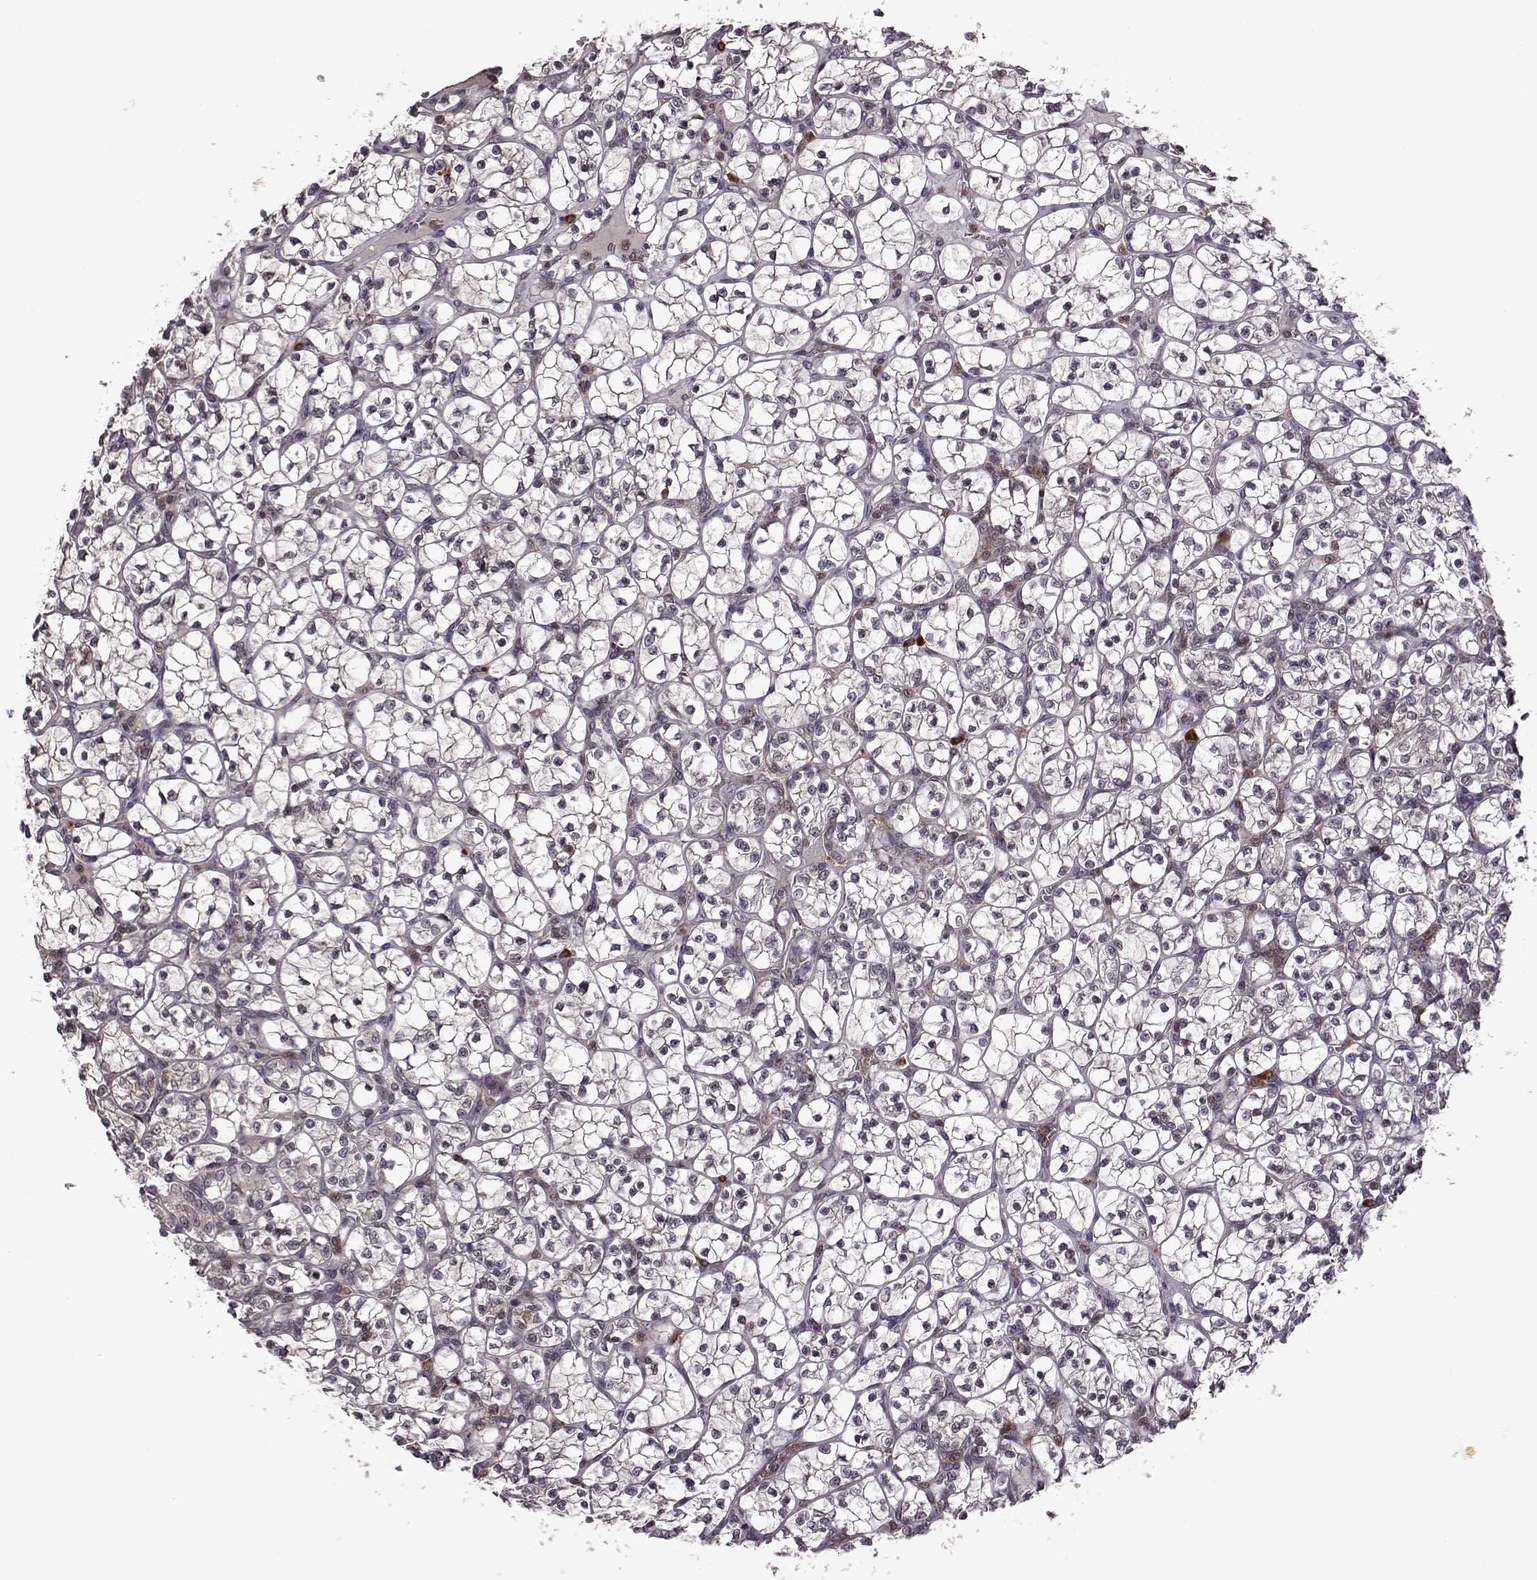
{"staining": {"intensity": "weak", "quantity": "<25%", "location": "cytoplasmic/membranous"}, "tissue": "renal cancer", "cell_type": "Tumor cells", "image_type": "cancer", "snomed": [{"axis": "morphology", "description": "Adenocarcinoma, NOS"}, {"axis": "topography", "description": "Kidney"}], "caption": "Renal cancer stained for a protein using immunohistochemistry reveals no expression tumor cells.", "gene": "TRMU", "patient": {"sex": "female", "age": 89}}